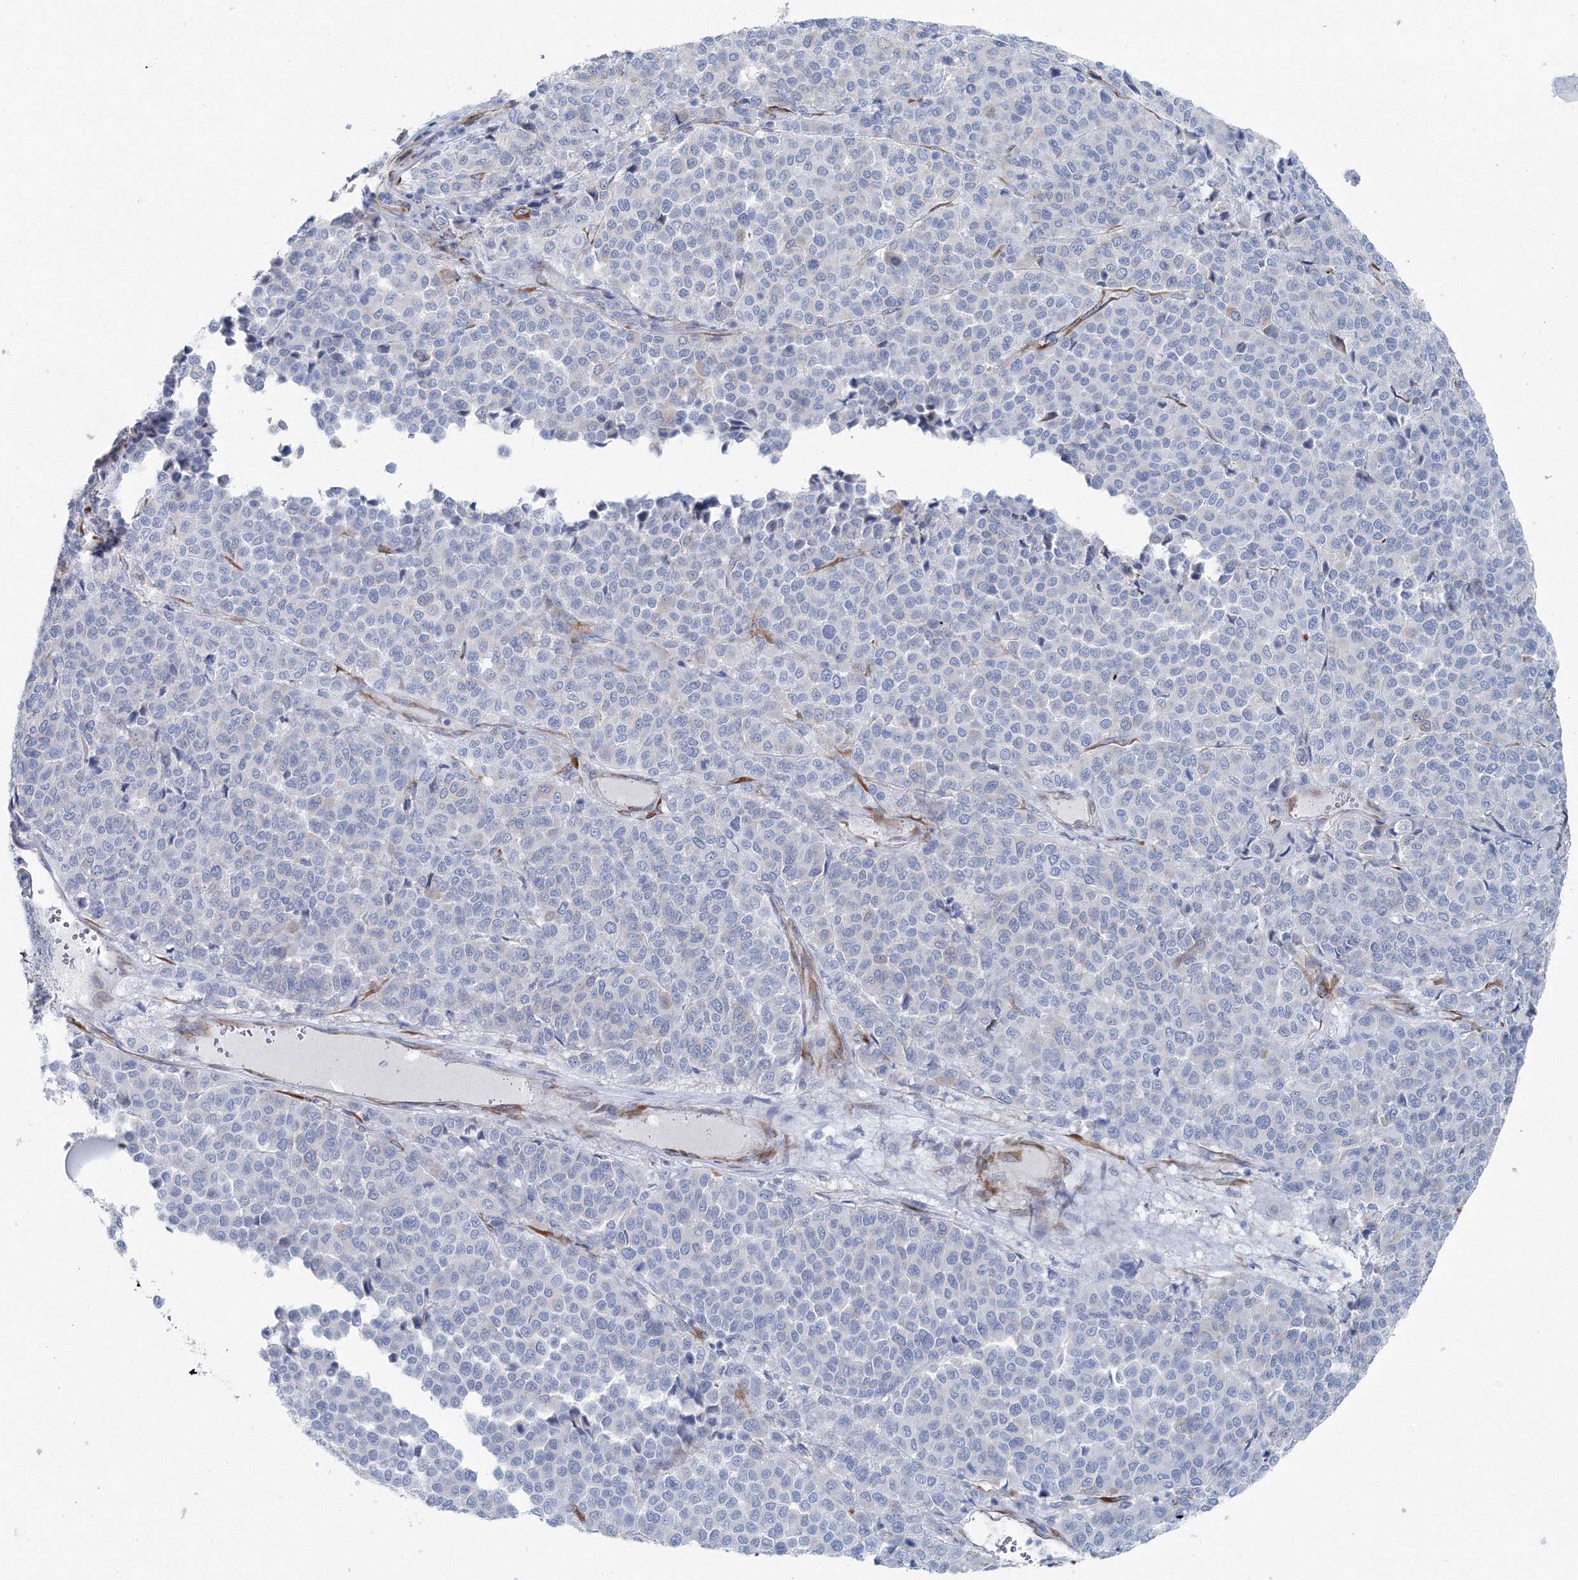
{"staining": {"intensity": "negative", "quantity": "none", "location": "none"}, "tissue": "melanoma", "cell_type": "Tumor cells", "image_type": "cancer", "snomed": [{"axis": "morphology", "description": "Malignant melanoma, Metastatic site"}, {"axis": "topography", "description": "Pancreas"}], "caption": "There is no significant staining in tumor cells of melanoma.", "gene": "RCN1", "patient": {"sex": "female", "age": 30}}